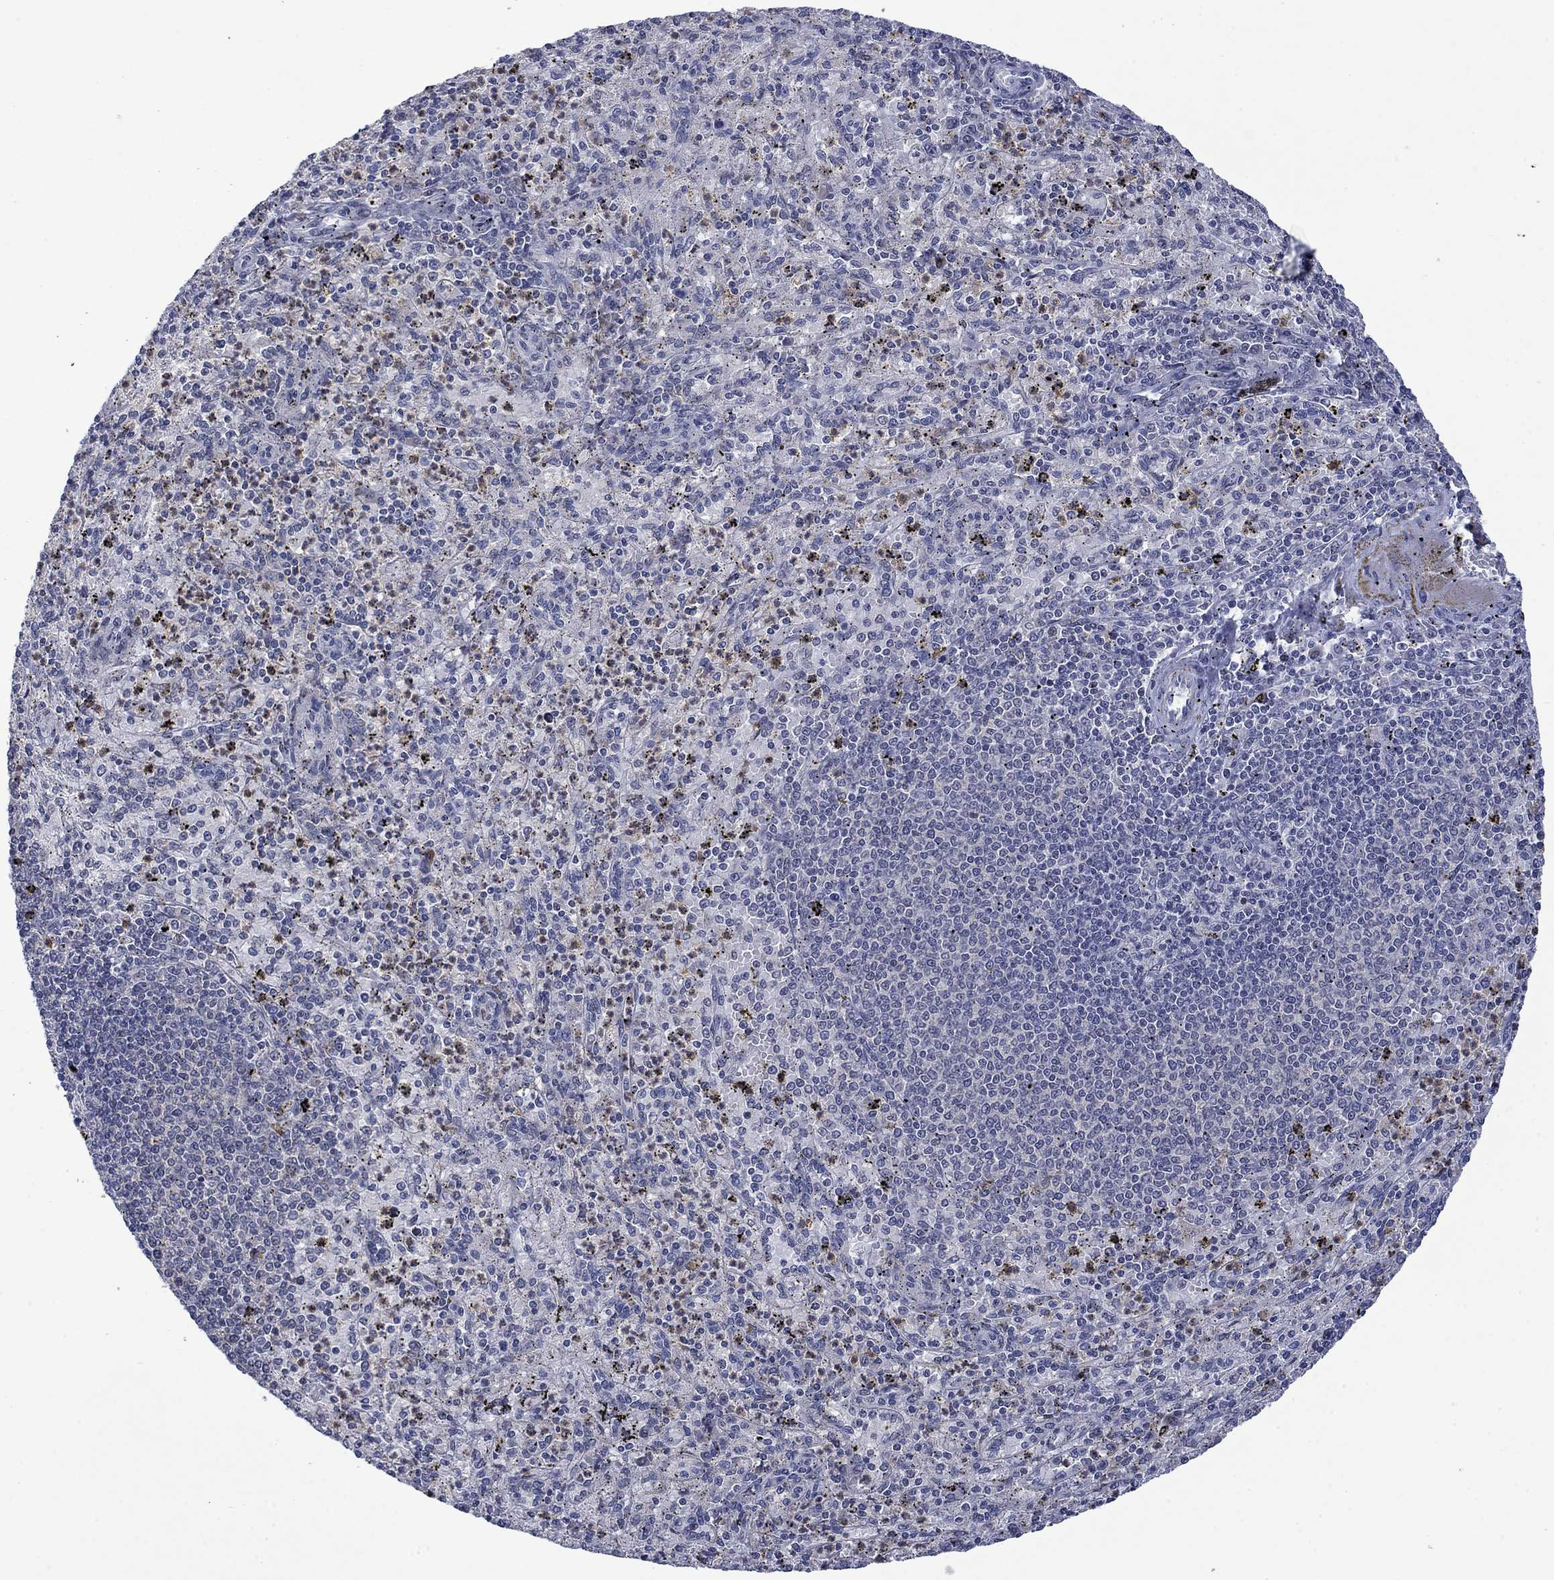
{"staining": {"intensity": "negative", "quantity": "none", "location": "none"}, "tissue": "spleen", "cell_type": "Cells in red pulp", "image_type": "normal", "snomed": [{"axis": "morphology", "description": "Normal tissue, NOS"}, {"axis": "topography", "description": "Spleen"}], "caption": "Immunohistochemistry photomicrograph of benign spleen: human spleen stained with DAB (3,3'-diaminobenzidine) demonstrates no significant protein expression in cells in red pulp. Nuclei are stained in blue.", "gene": "AGL", "patient": {"sex": "male", "age": 60}}